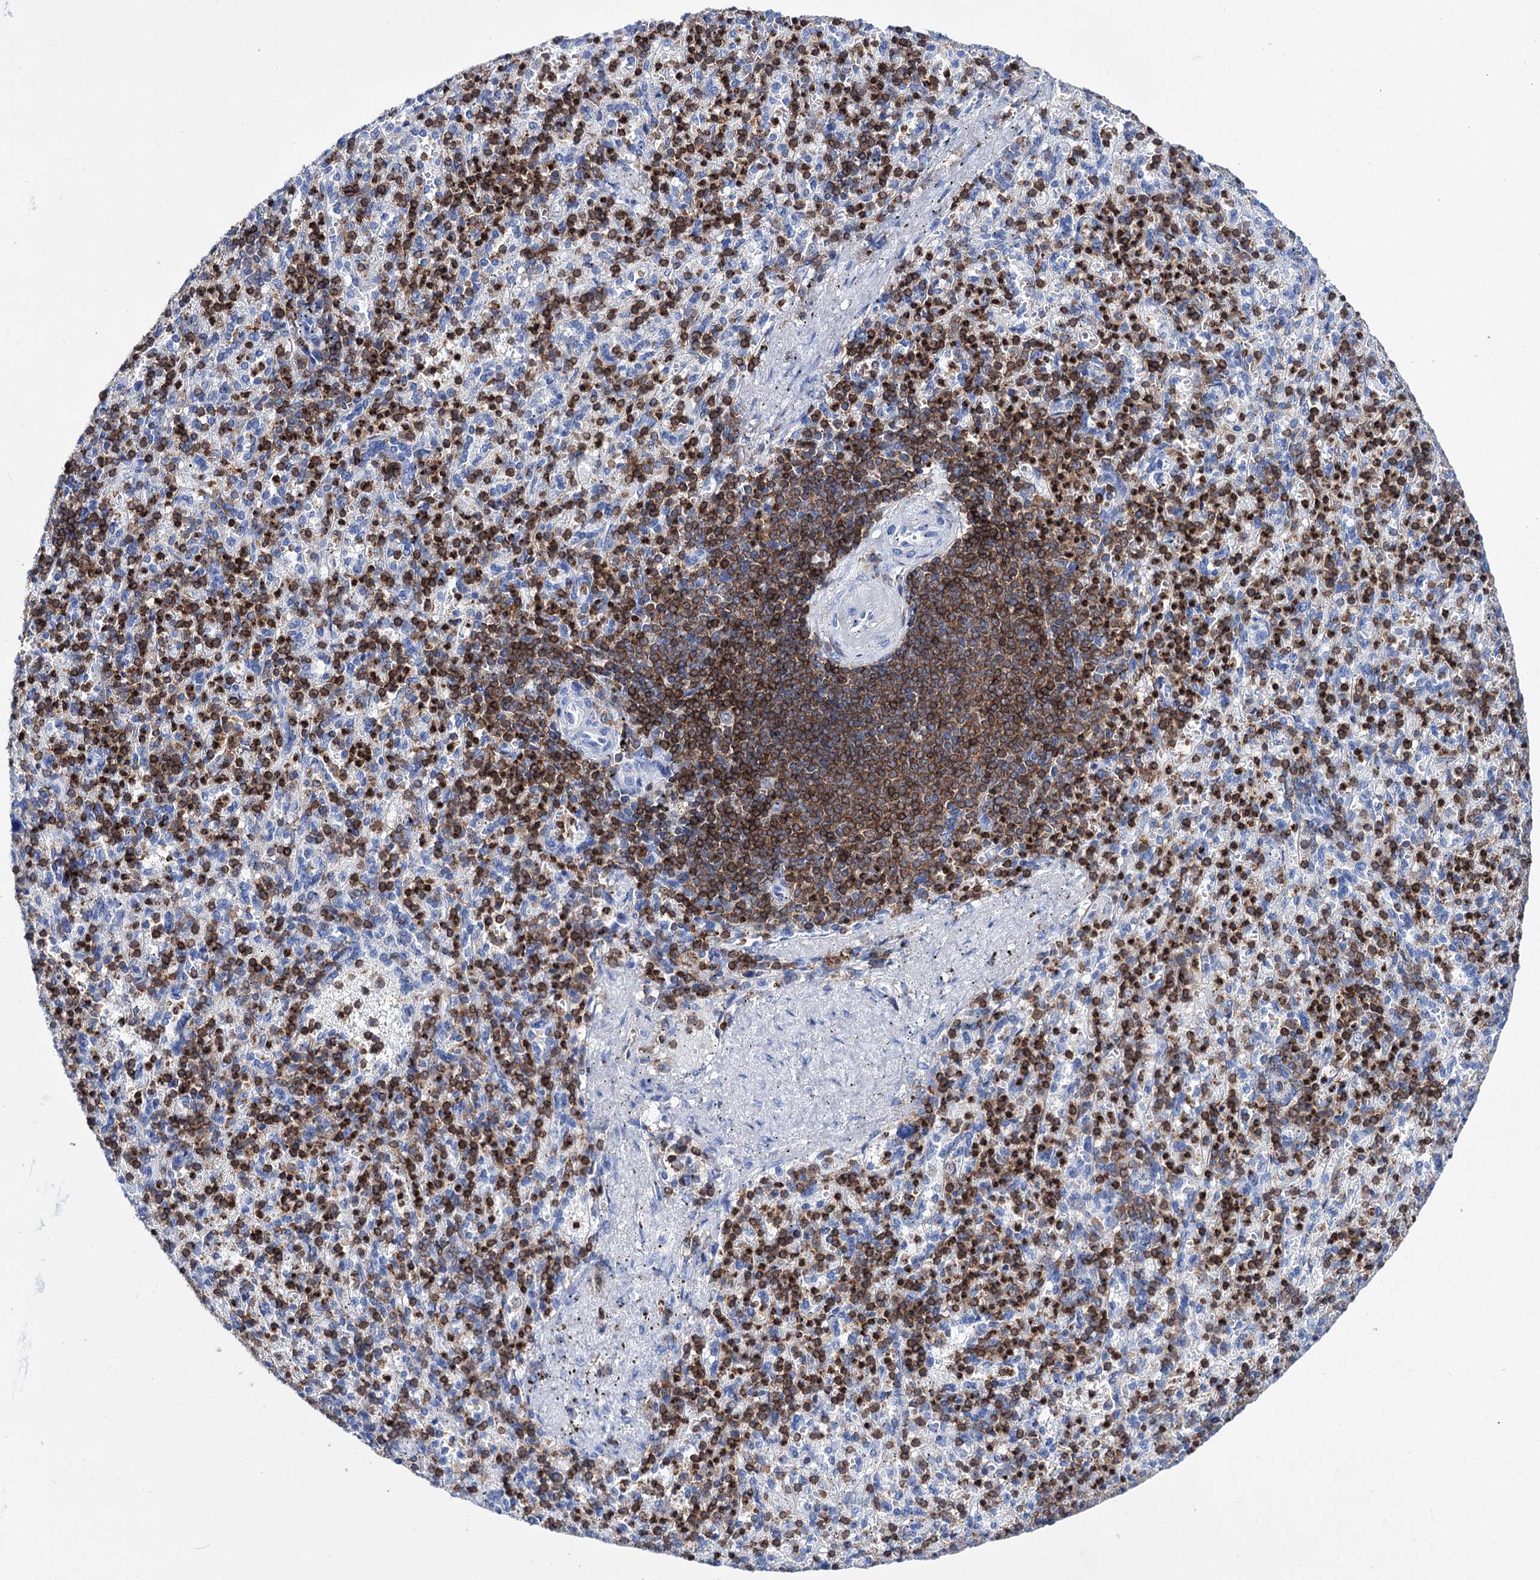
{"staining": {"intensity": "strong", "quantity": "<25%", "location": "cytoplasmic/membranous"}, "tissue": "spleen", "cell_type": "Cells in red pulp", "image_type": "normal", "snomed": [{"axis": "morphology", "description": "Normal tissue, NOS"}, {"axis": "topography", "description": "Spleen"}], "caption": "Strong cytoplasmic/membranous positivity for a protein is identified in about <25% of cells in red pulp of normal spleen using immunohistochemistry.", "gene": "DEF6", "patient": {"sex": "female", "age": 74}}